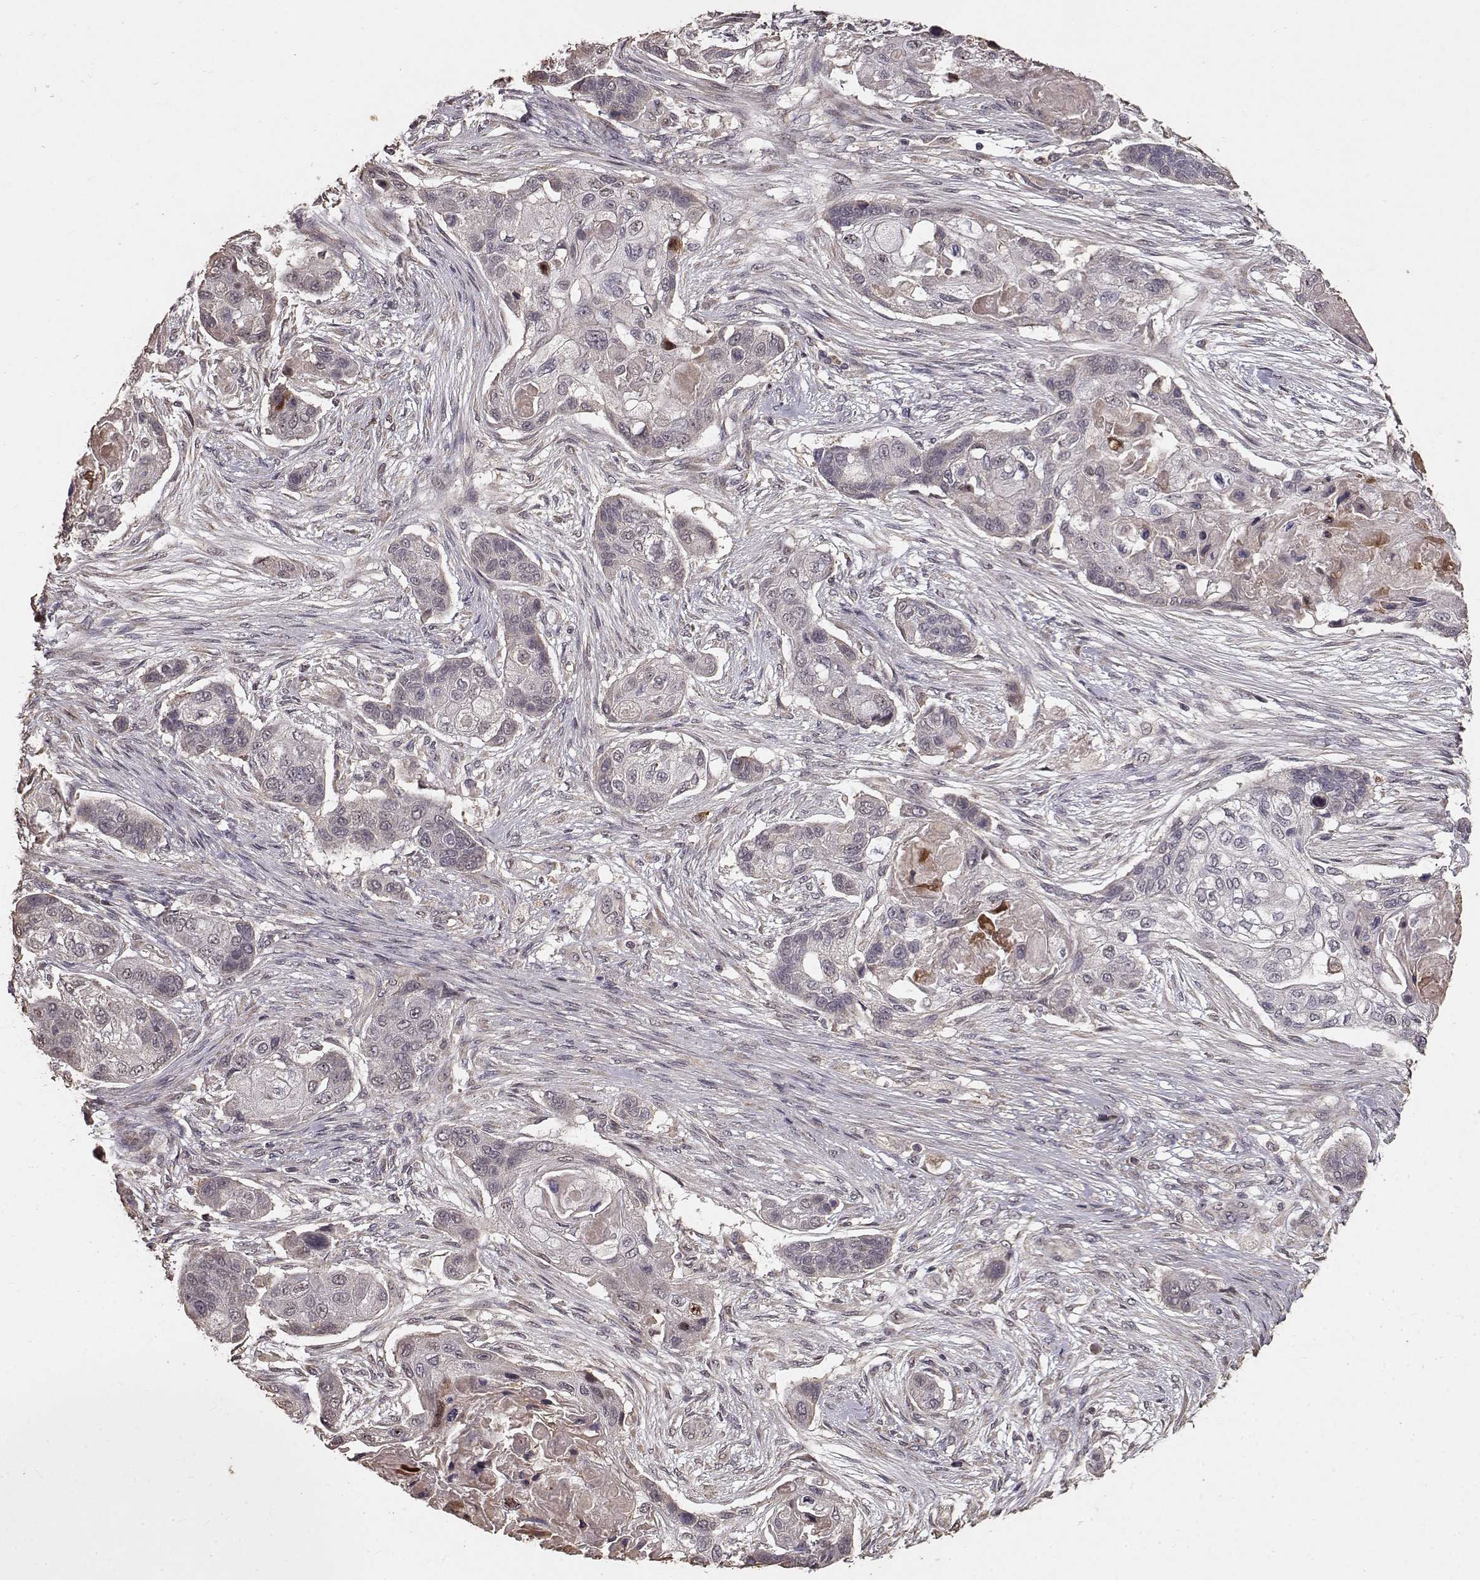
{"staining": {"intensity": "negative", "quantity": "none", "location": "none"}, "tissue": "lung cancer", "cell_type": "Tumor cells", "image_type": "cancer", "snomed": [{"axis": "morphology", "description": "Squamous cell carcinoma, NOS"}, {"axis": "topography", "description": "Lung"}], "caption": "A photomicrograph of squamous cell carcinoma (lung) stained for a protein demonstrates no brown staining in tumor cells.", "gene": "USP15", "patient": {"sex": "male", "age": 69}}